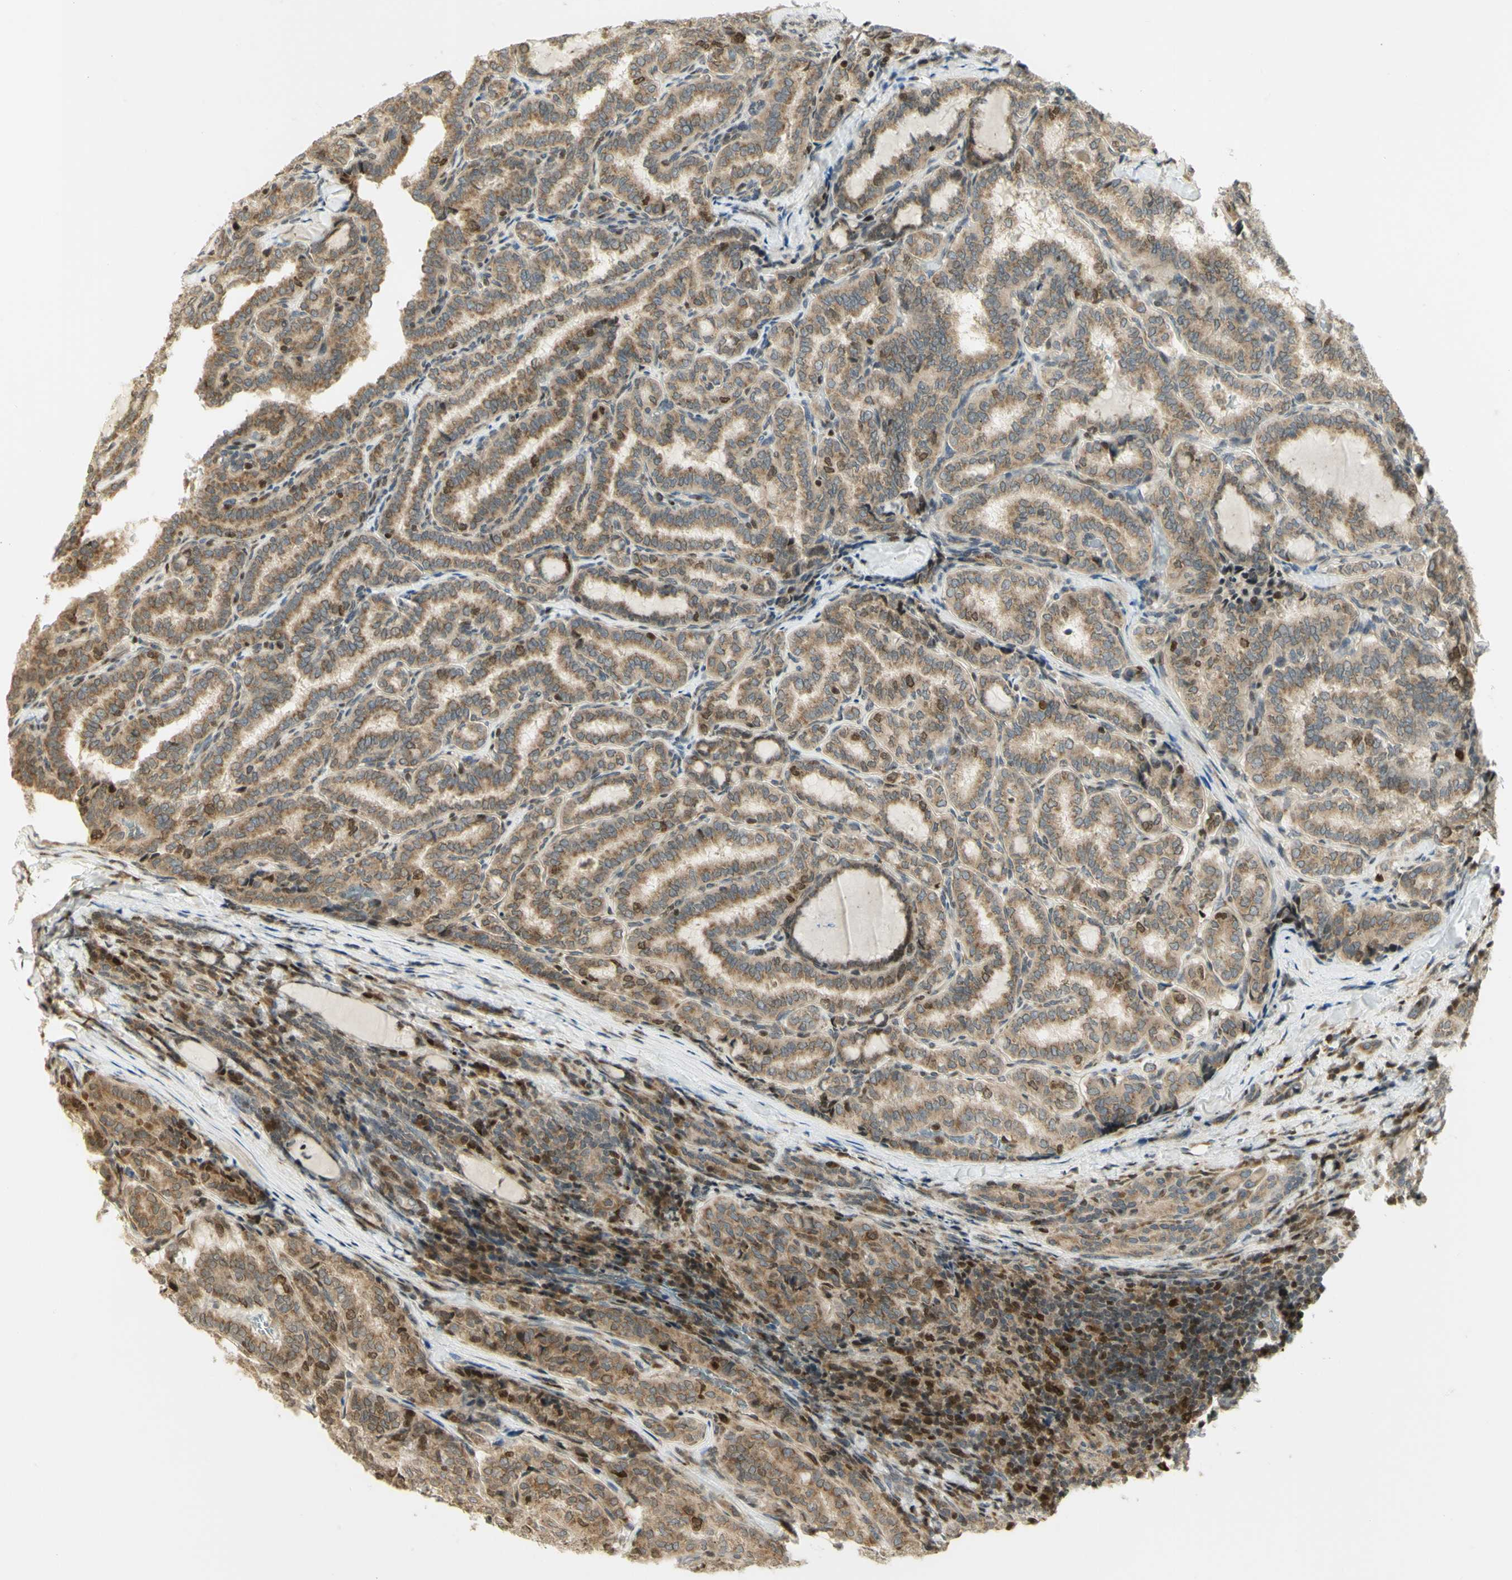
{"staining": {"intensity": "moderate", "quantity": ">75%", "location": "cytoplasmic/membranous,nuclear"}, "tissue": "thyroid cancer", "cell_type": "Tumor cells", "image_type": "cancer", "snomed": [{"axis": "morphology", "description": "Normal tissue, NOS"}, {"axis": "morphology", "description": "Papillary adenocarcinoma, NOS"}, {"axis": "topography", "description": "Thyroid gland"}], "caption": "A micrograph showing moderate cytoplasmic/membranous and nuclear positivity in approximately >75% of tumor cells in thyroid papillary adenocarcinoma, as visualized by brown immunohistochemical staining.", "gene": "KIF11", "patient": {"sex": "female", "age": 30}}